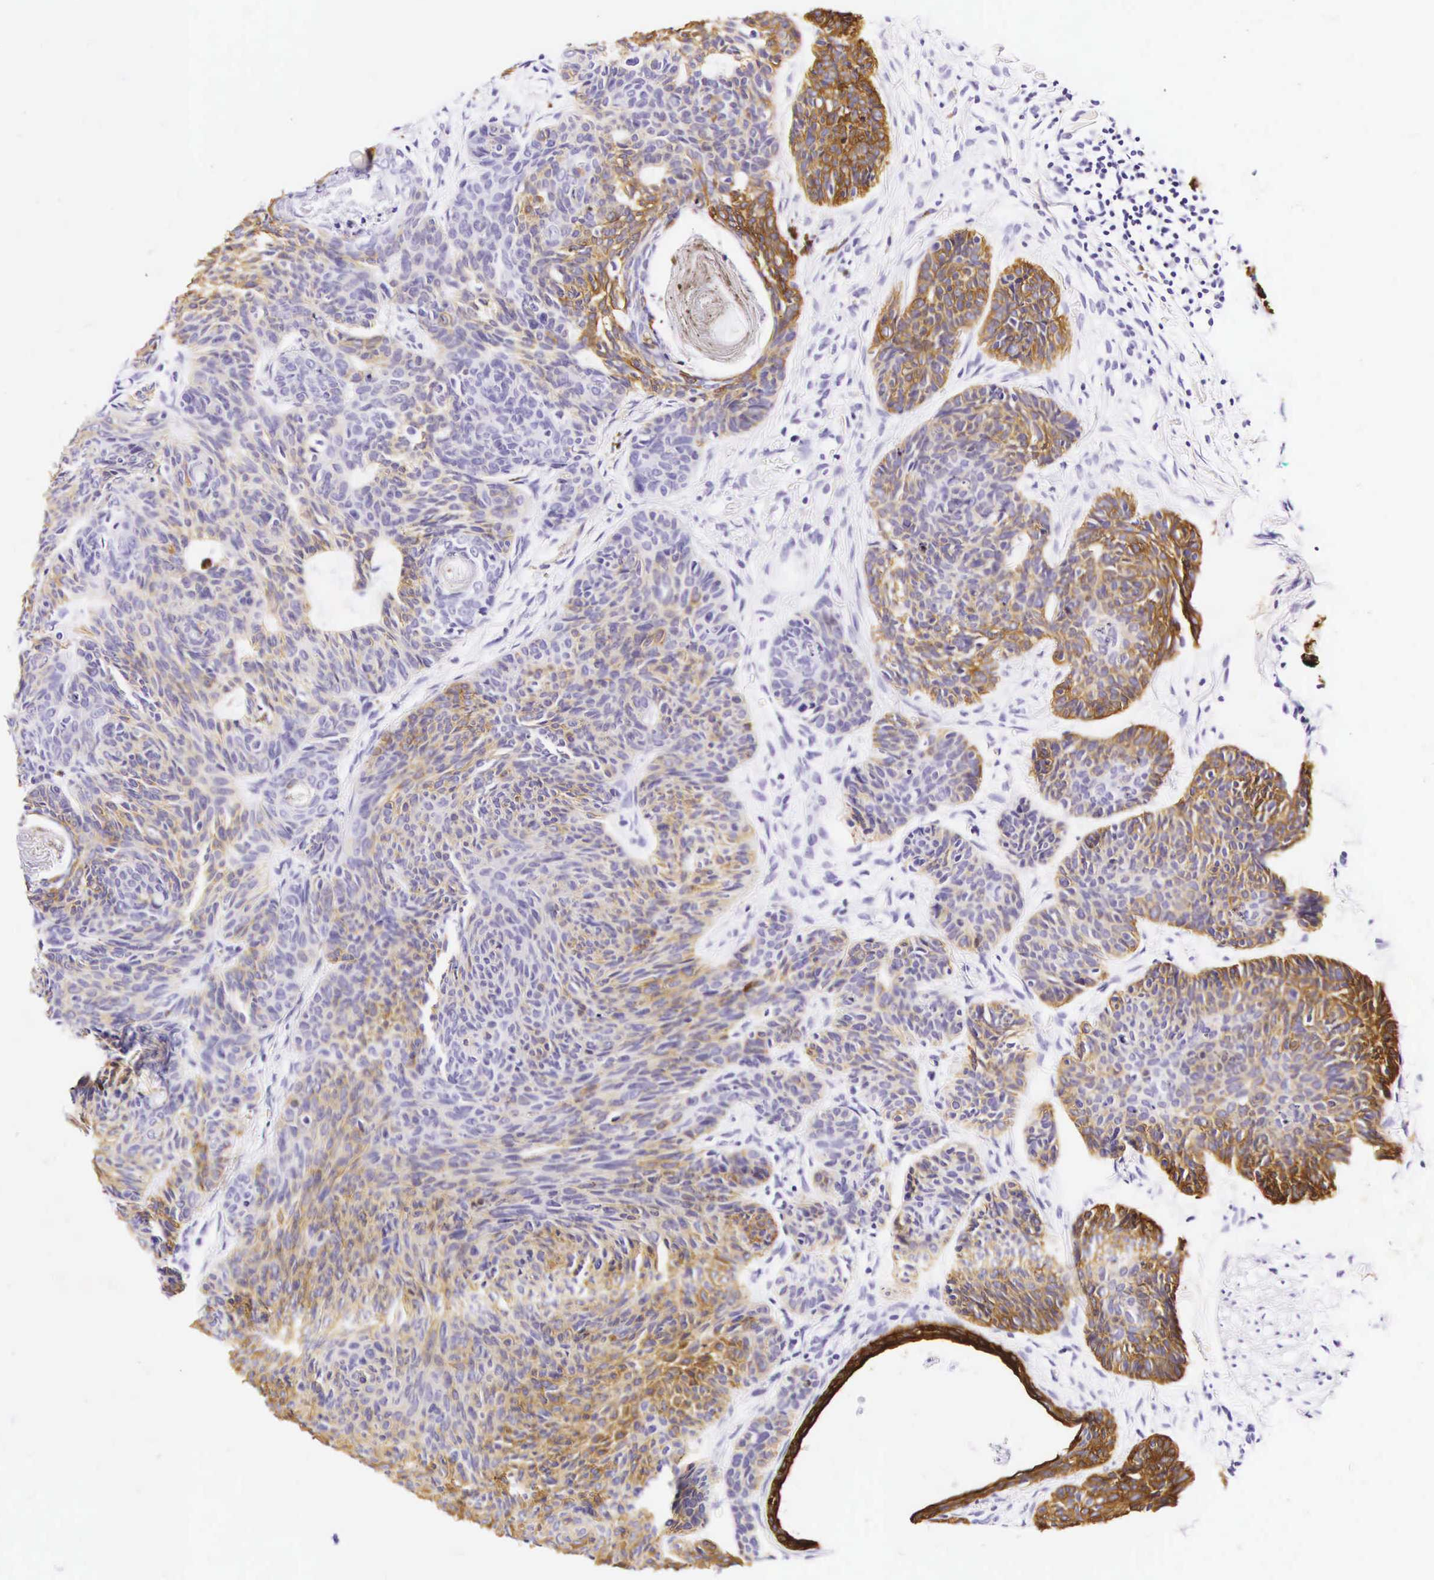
{"staining": {"intensity": "moderate", "quantity": "25%-75%", "location": "cytoplasmic/membranous"}, "tissue": "skin cancer", "cell_type": "Tumor cells", "image_type": "cancer", "snomed": [{"axis": "morphology", "description": "Basal cell carcinoma"}, {"axis": "topography", "description": "Skin"}], "caption": "This is an image of IHC staining of skin cancer, which shows moderate positivity in the cytoplasmic/membranous of tumor cells.", "gene": "KRT18", "patient": {"sex": "female", "age": 62}}